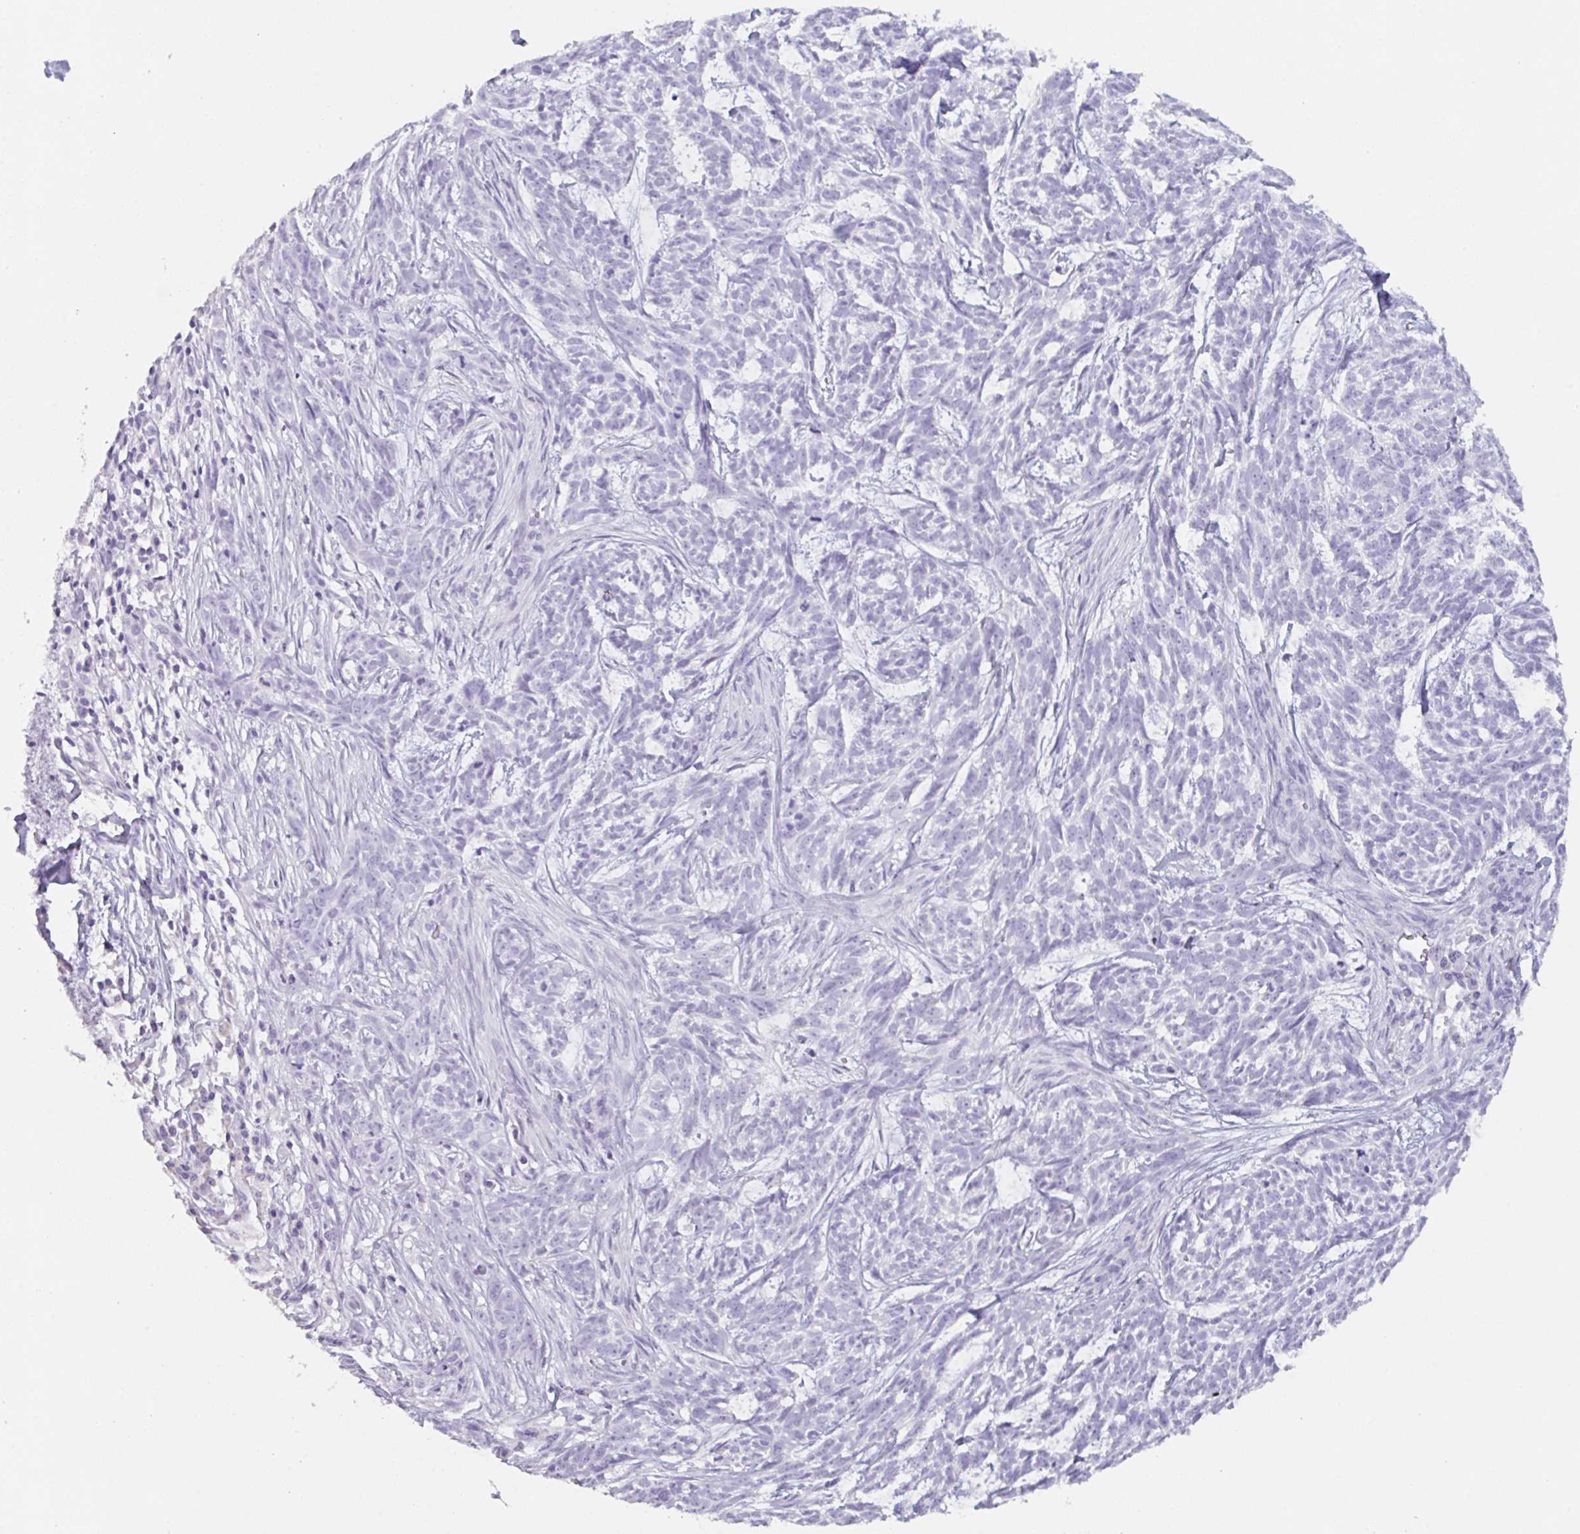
{"staining": {"intensity": "negative", "quantity": "none", "location": "none"}, "tissue": "skin cancer", "cell_type": "Tumor cells", "image_type": "cancer", "snomed": [{"axis": "morphology", "description": "Basal cell carcinoma"}, {"axis": "topography", "description": "Skin"}], "caption": "This is a photomicrograph of immunohistochemistry staining of skin cancer (basal cell carcinoma), which shows no positivity in tumor cells.", "gene": "EMC4", "patient": {"sex": "female", "age": 93}}